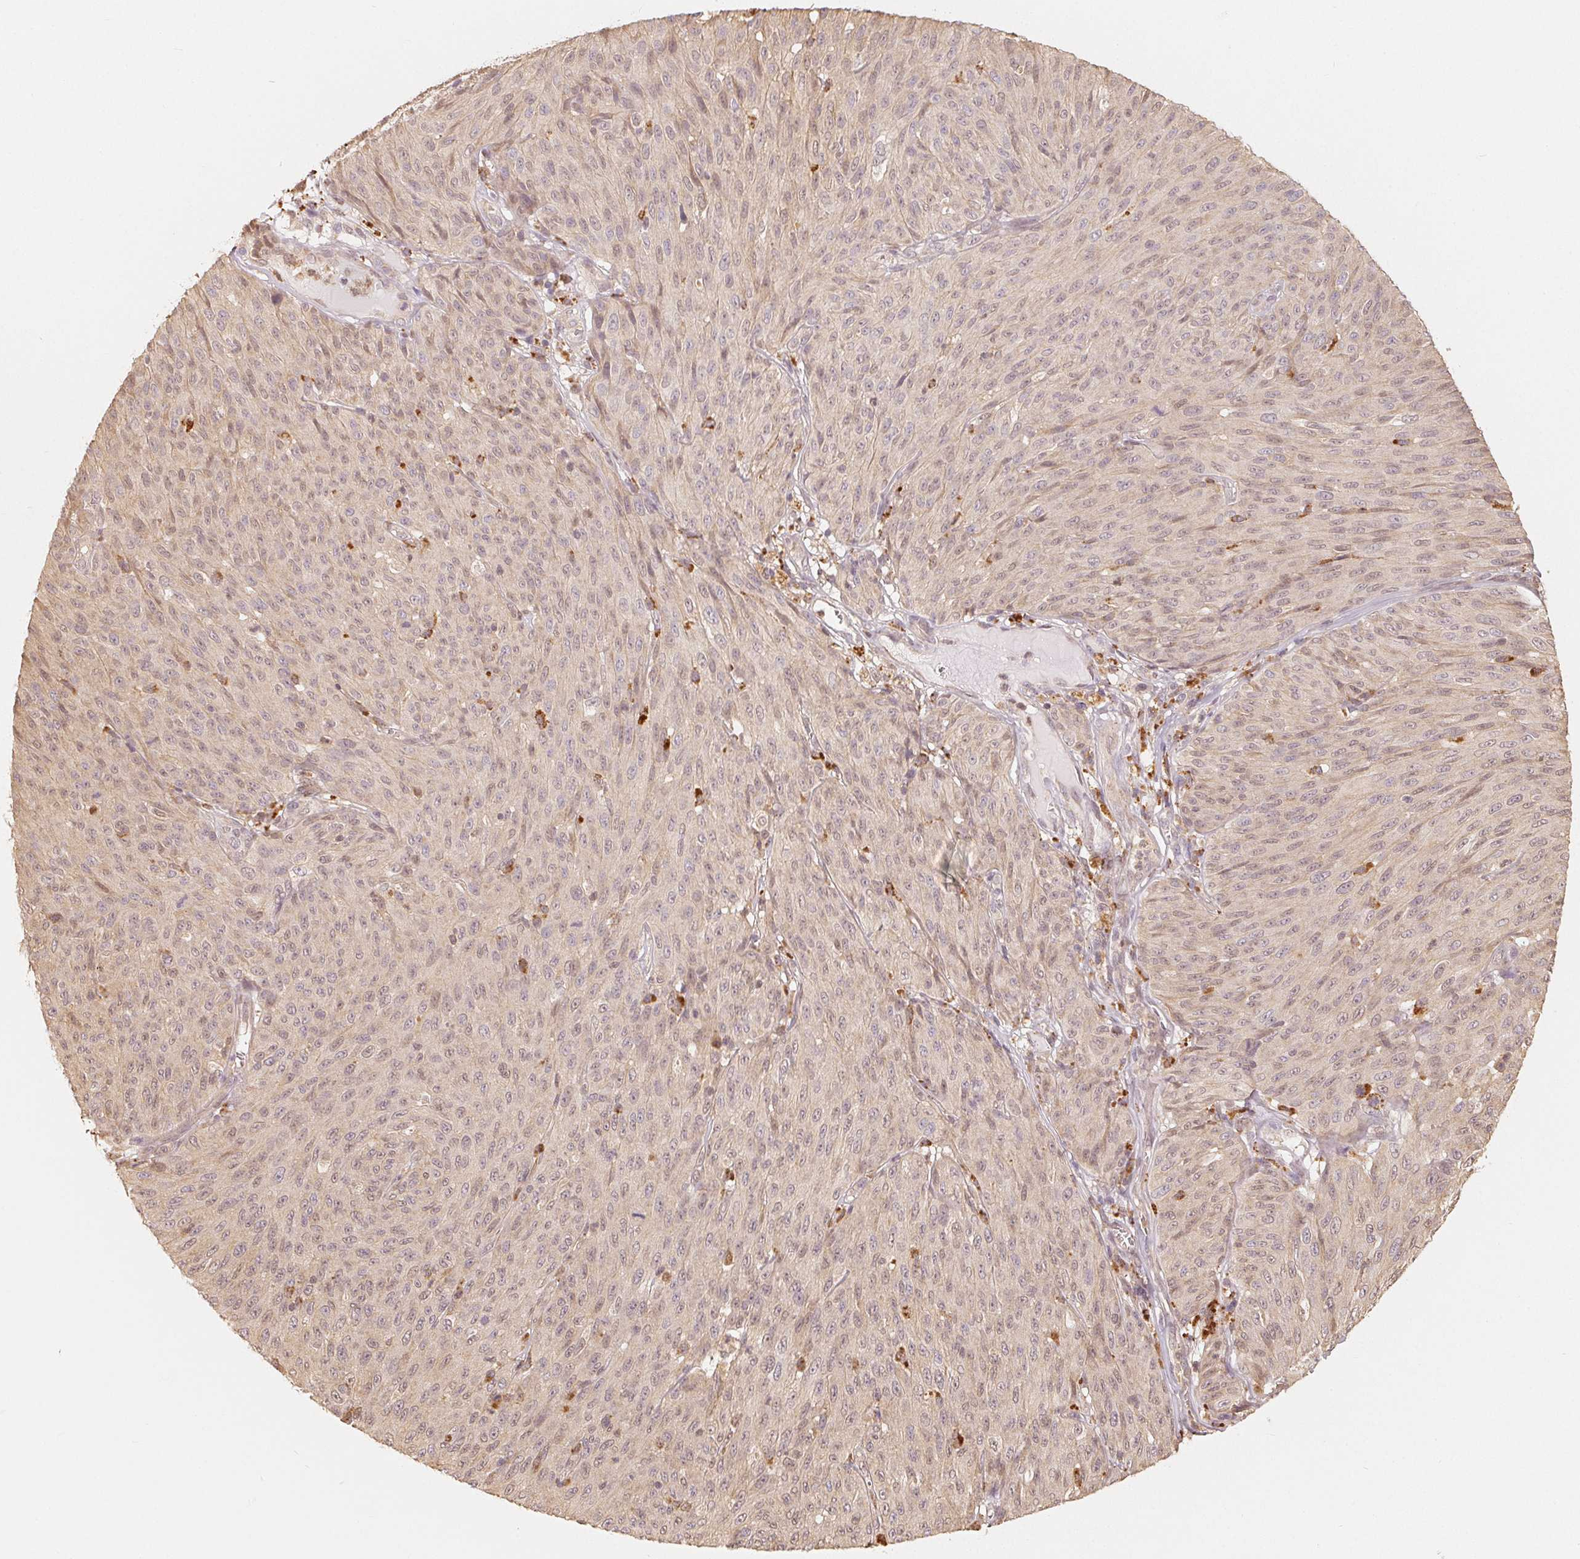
{"staining": {"intensity": "weak", "quantity": "<25%", "location": "nuclear"}, "tissue": "melanoma", "cell_type": "Tumor cells", "image_type": "cancer", "snomed": [{"axis": "morphology", "description": "Malignant melanoma, NOS"}, {"axis": "topography", "description": "Skin"}], "caption": "A high-resolution photomicrograph shows immunohistochemistry staining of melanoma, which displays no significant staining in tumor cells. Brightfield microscopy of immunohistochemistry stained with DAB (brown) and hematoxylin (blue), captured at high magnification.", "gene": "GUSB", "patient": {"sex": "male", "age": 85}}